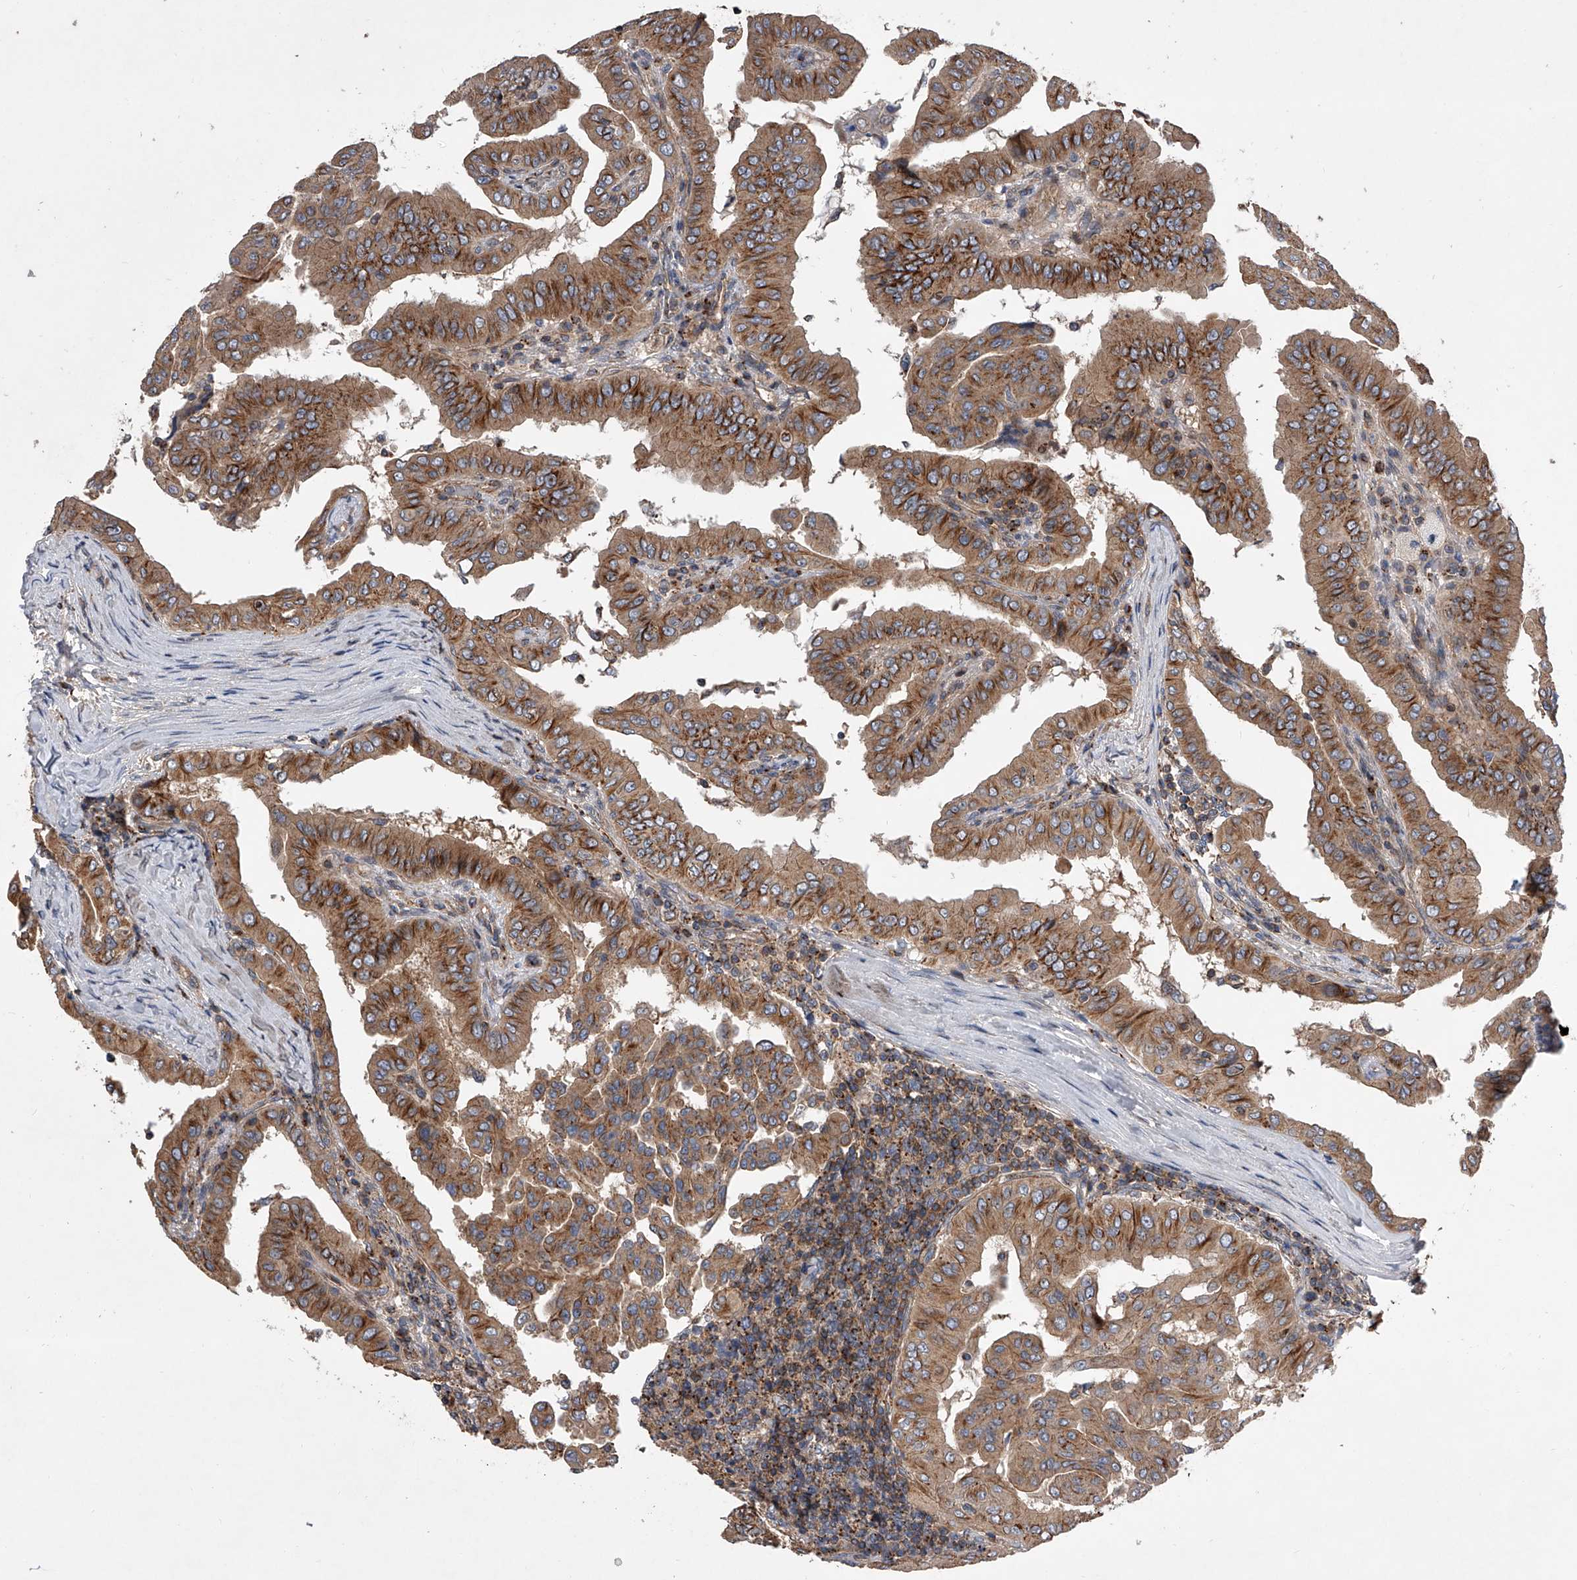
{"staining": {"intensity": "moderate", "quantity": ">75%", "location": "cytoplasmic/membranous"}, "tissue": "thyroid cancer", "cell_type": "Tumor cells", "image_type": "cancer", "snomed": [{"axis": "morphology", "description": "Papillary adenocarcinoma, NOS"}, {"axis": "topography", "description": "Thyroid gland"}], "caption": "There is medium levels of moderate cytoplasmic/membranous positivity in tumor cells of thyroid cancer (papillary adenocarcinoma), as demonstrated by immunohistochemical staining (brown color).", "gene": "USP47", "patient": {"sex": "male", "age": 33}}